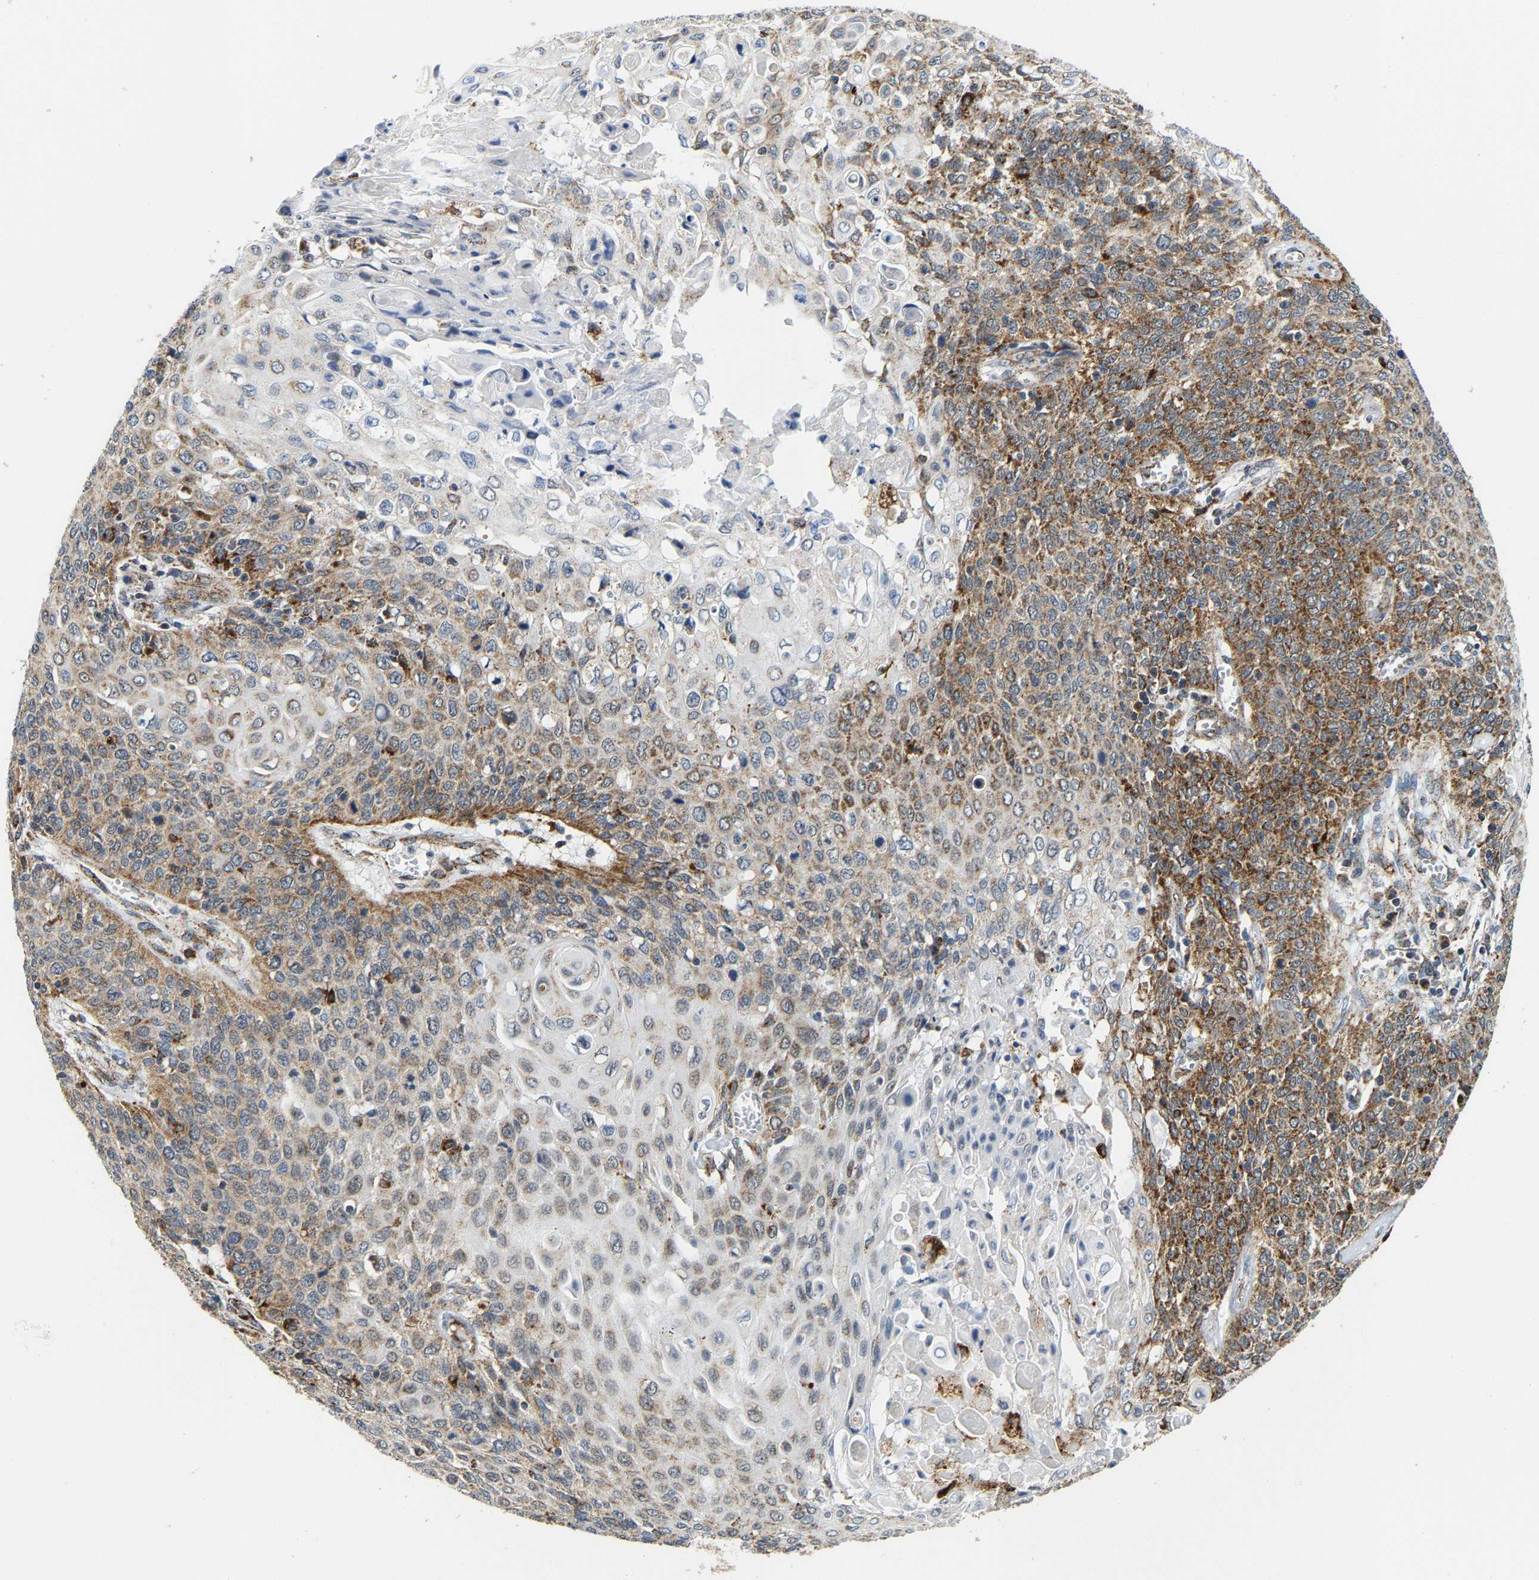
{"staining": {"intensity": "moderate", "quantity": "25%-75%", "location": "cytoplasmic/membranous"}, "tissue": "cervical cancer", "cell_type": "Tumor cells", "image_type": "cancer", "snomed": [{"axis": "morphology", "description": "Squamous cell carcinoma, NOS"}, {"axis": "topography", "description": "Cervix"}], "caption": "Cervical squamous cell carcinoma stained for a protein (brown) displays moderate cytoplasmic/membranous positive positivity in approximately 25%-75% of tumor cells.", "gene": "GIMAP7", "patient": {"sex": "female", "age": 39}}